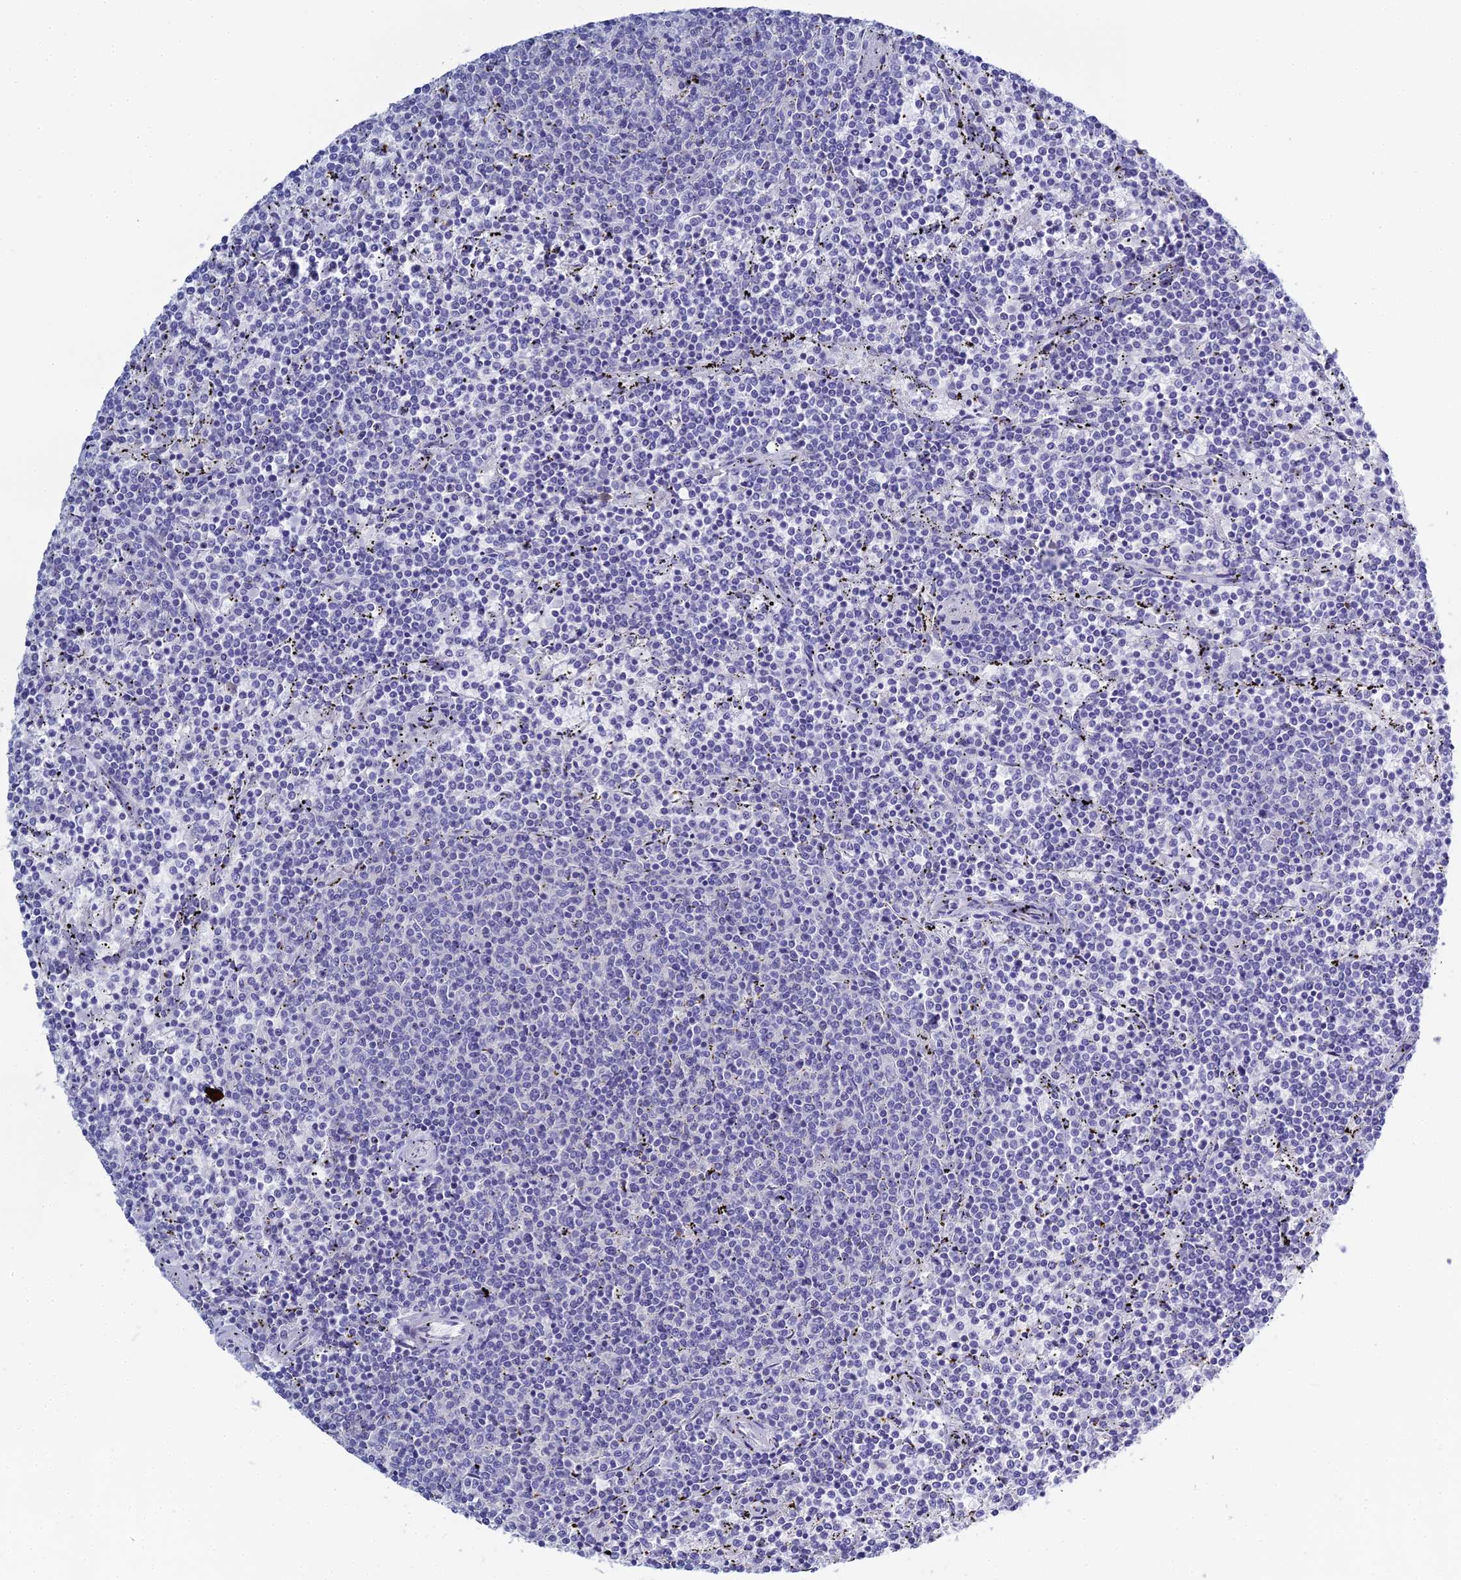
{"staining": {"intensity": "negative", "quantity": "none", "location": "none"}, "tissue": "lymphoma", "cell_type": "Tumor cells", "image_type": "cancer", "snomed": [{"axis": "morphology", "description": "Malignant lymphoma, non-Hodgkin's type, Low grade"}, {"axis": "topography", "description": "Spleen"}], "caption": "Image shows no significant protein expression in tumor cells of lymphoma.", "gene": "MUC13", "patient": {"sex": "female", "age": 50}}